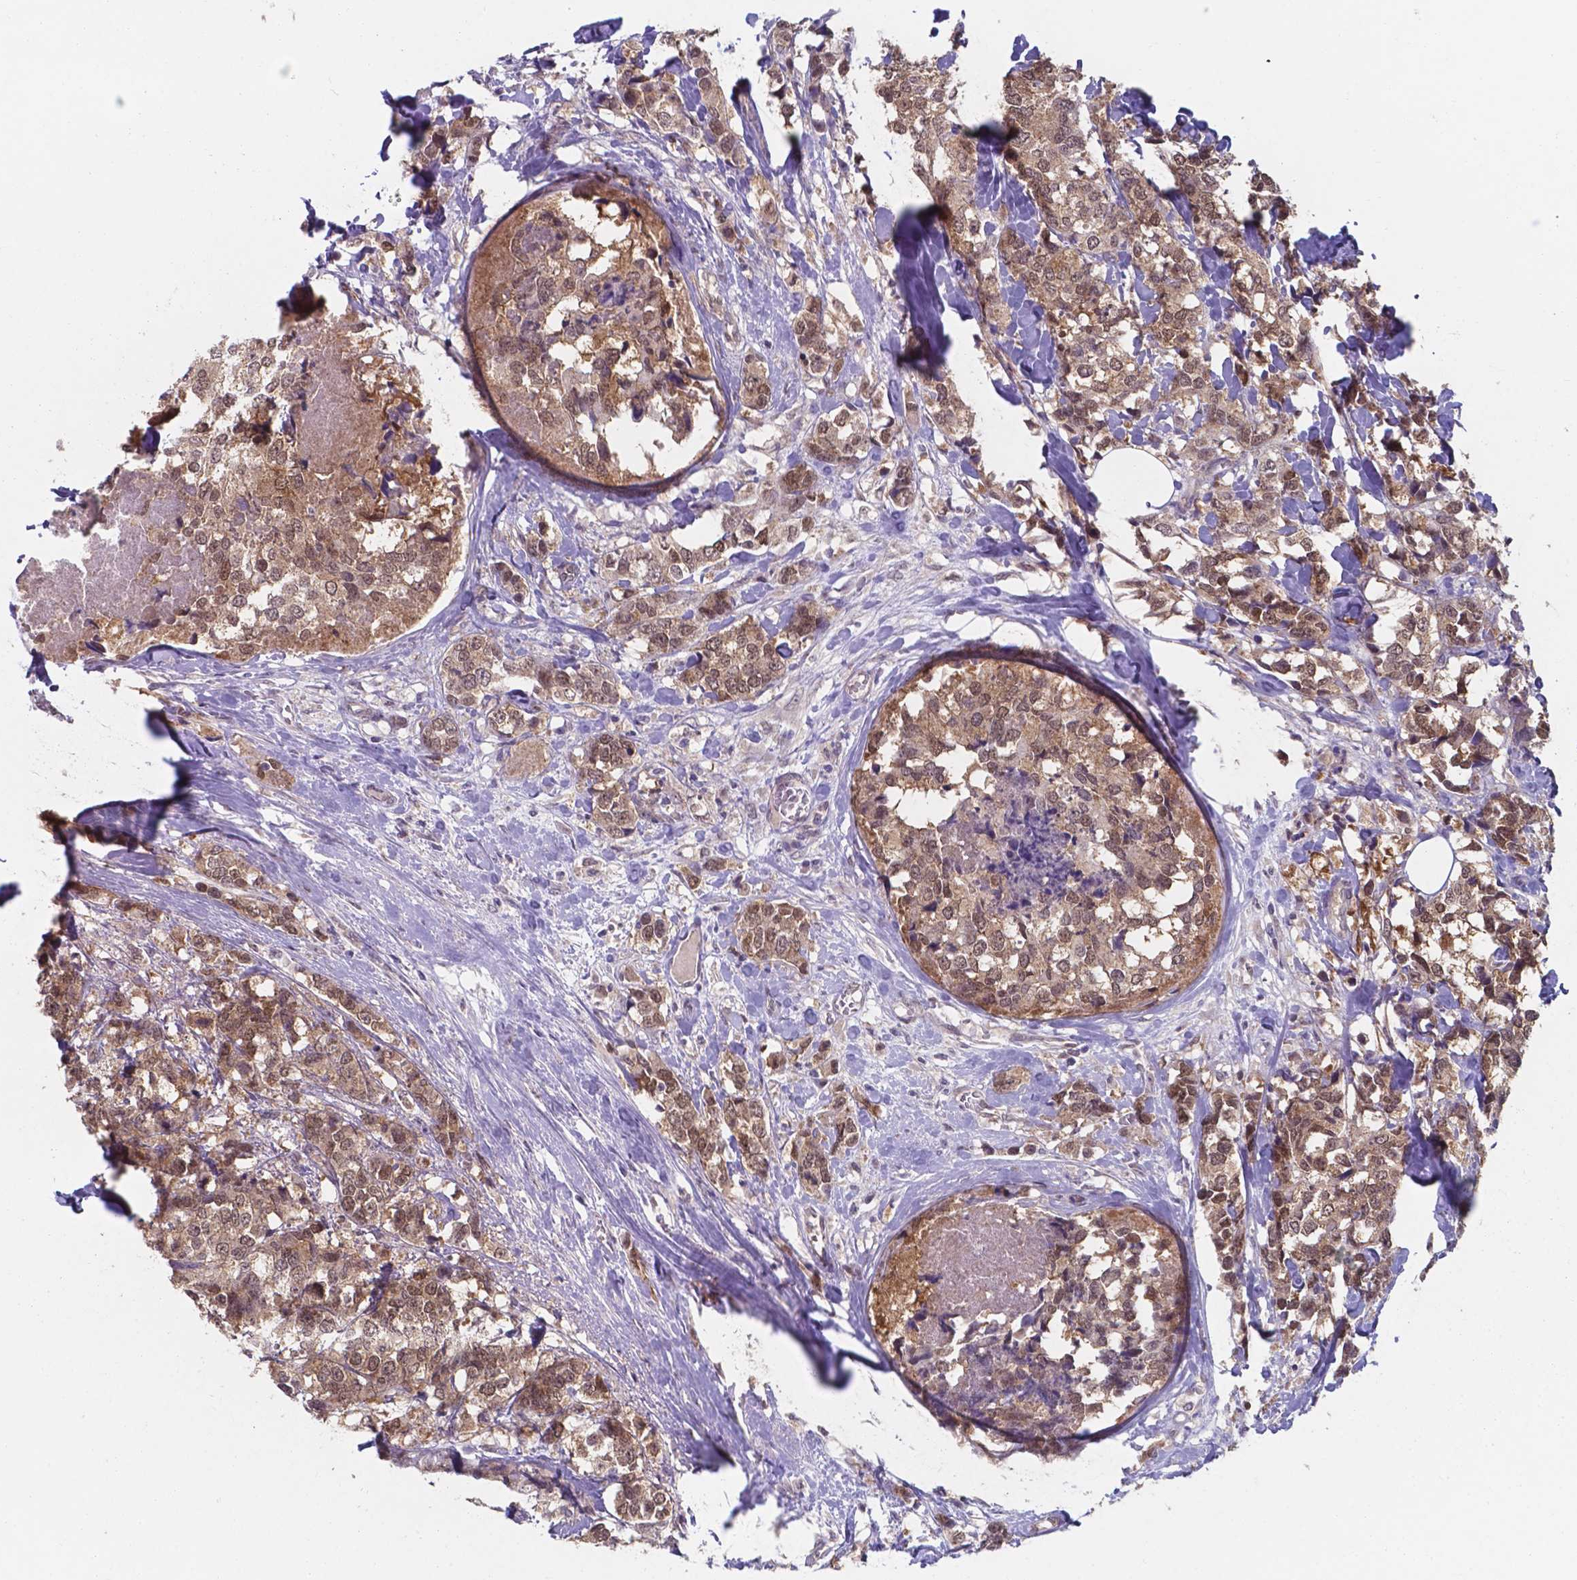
{"staining": {"intensity": "moderate", "quantity": ">75%", "location": "cytoplasmic/membranous,nuclear"}, "tissue": "breast cancer", "cell_type": "Tumor cells", "image_type": "cancer", "snomed": [{"axis": "morphology", "description": "Lobular carcinoma"}, {"axis": "topography", "description": "Breast"}], "caption": "Immunohistochemistry (IHC) staining of breast cancer, which demonstrates medium levels of moderate cytoplasmic/membranous and nuclear positivity in approximately >75% of tumor cells indicating moderate cytoplasmic/membranous and nuclear protein expression. The staining was performed using DAB (3,3'-diaminobenzidine) (brown) for protein detection and nuclei were counterstained in hematoxylin (blue).", "gene": "UBE2E2", "patient": {"sex": "female", "age": 59}}